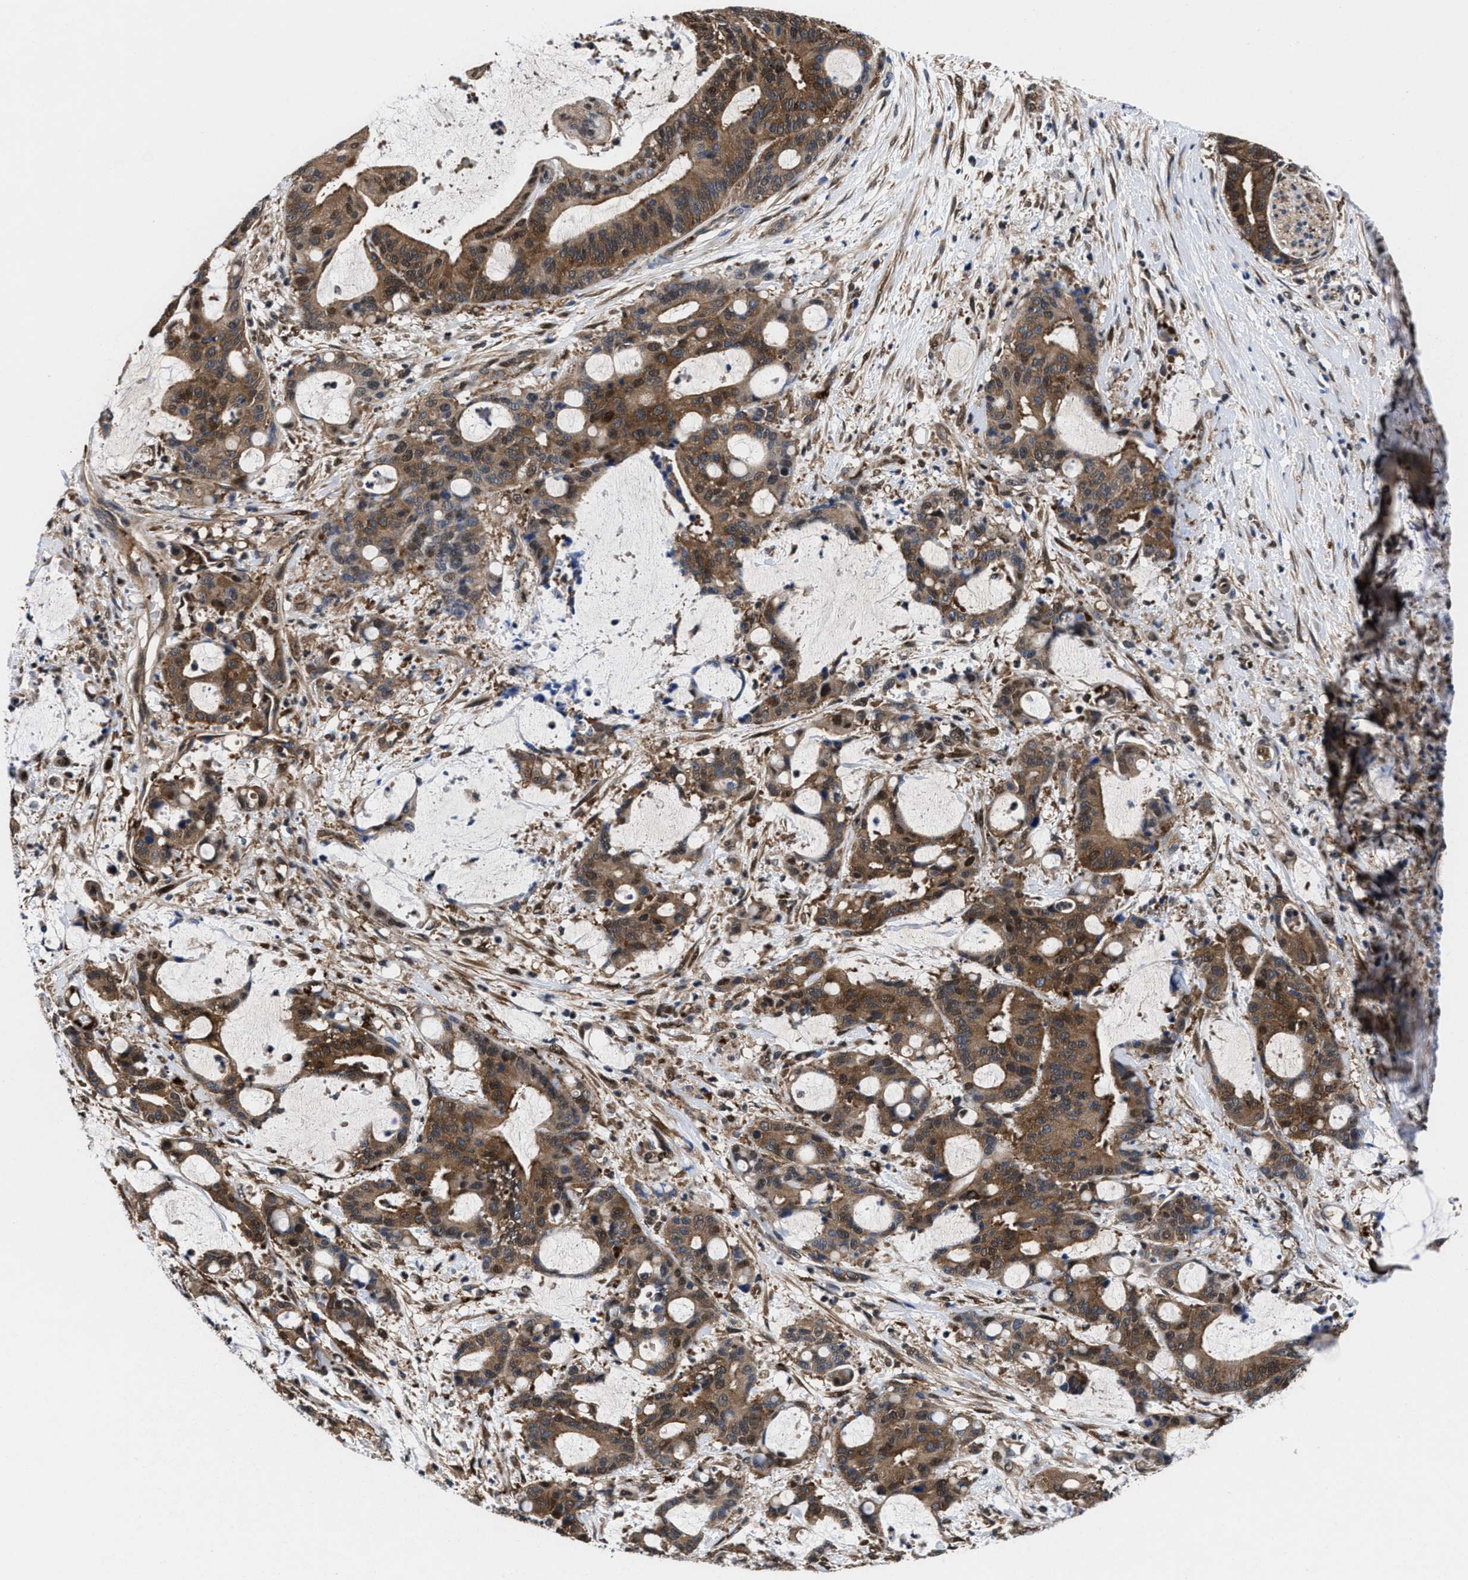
{"staining": {"intensity": "moderate", "quantity": ">75%", "location": "cytoplasmic/membranous"}, "tissue": "liver cancer", "cell_type": "Tumor cells", "image_type": "cancer", "snomed": [{"axis": "morphology", "description": "Normal tissue, NOS"}, {"axis": "morphology", "description": "Cholangiocarcinoma"}, {"axis": "topography", "description": "Liver"}, {"axis": "topography", "description": "Peripheral nerve tissue"}], "caption": "Brown immunohistochemical staining in human liver cholangiocarcinoma reveals moderate cytoplasmic/membranous positivity in about >75% of tumor cells. The protein of interest is stained brown, and the nuclei are stained in blue (DAB IHC with brightfield microscopy, high magnification).", "gene": "ACLY", "patient": {"sex": "female", "age": 73}}